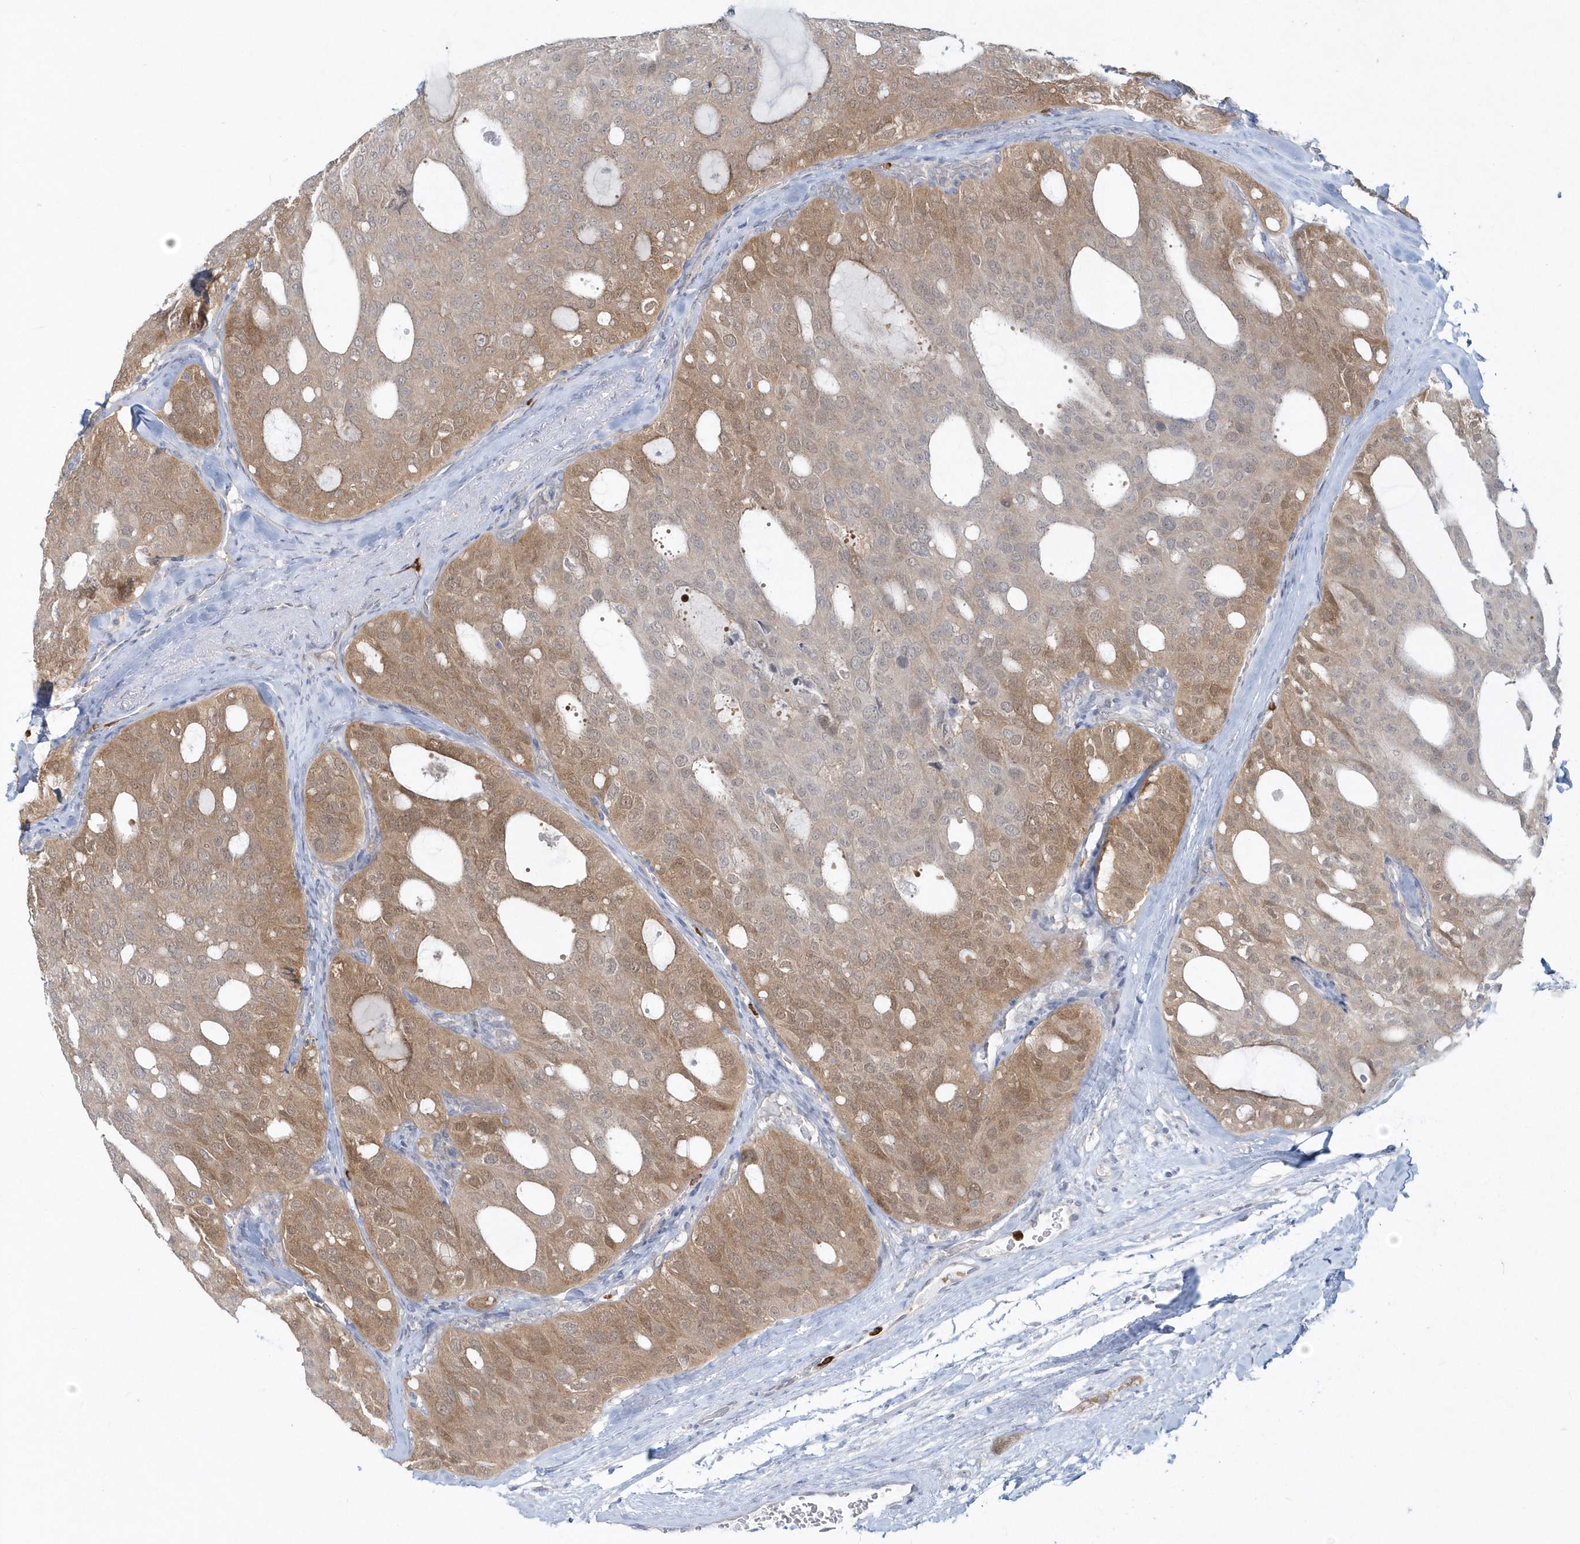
{"staining": {"intensity": "moderate", "quantity": ">75%", "location": "cytoplasmic/membranous,nuclear"}, "tissue": "thyroid cancer", "cell_type": "Tumor cells", "image_type": "cancer", "snomed": [{"axis": "morphology", "description": "Follicular adenoma carcinoma, NOS"}, {"axis": "topography", "description": "Thyroid gland"}], "caption": "Immunohistochemistry (IHC) photomicrograph of neoplastic tissue: follicular adenoma carcinoma (thyroid) stained using immunohistochemistry reveals medium levels of moderate protein expression localized specifically in the cytoplasmic/membranous and nuclear of tumor cells, appearing as a cytoplasmic/membranous and nuclear brown color.", "gene": "RNF7", "patient": {"sex": "male", "age": 75}}